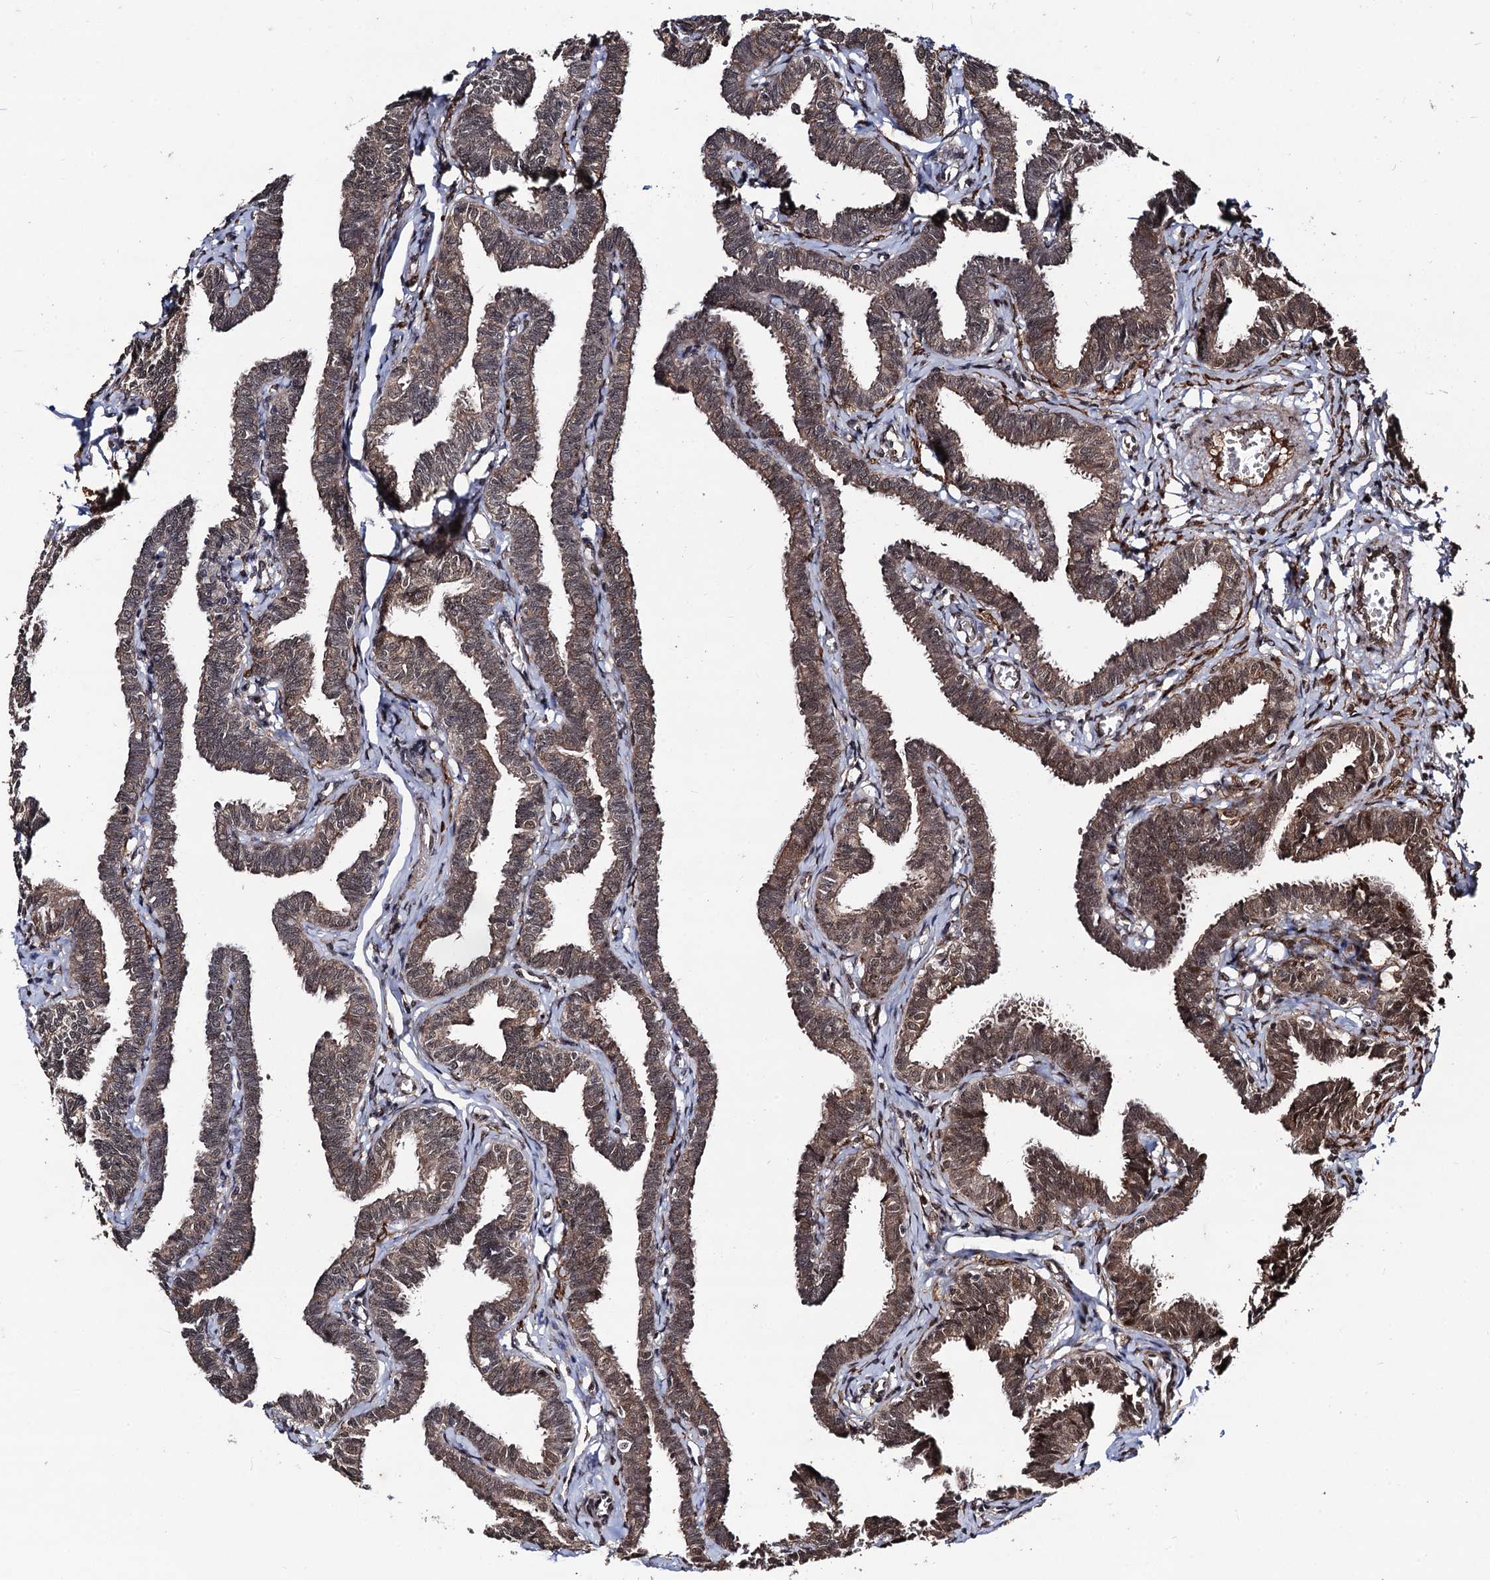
{"staining": {"intensity": "moderate", "quantity": ">75%", "location": "cytoplasmic/membranous,nuclear"}, "tissue": "fallopian tube", "cell_type": "Glandular cells", "image_type": "normal", "snomed": [{"axis": "morphology", "description": "Normal tissue, NOS"}, {"axis": "topography", "description": "Fallopian tube"}, {"axis": "topography", "description": "Ovary"}], "caption": "Brown immunohistochemical staining in benign fallopian tube displays moderate cytoplasmic/membranous,nuclear staining in approximately >75% of glandular cells. (DAB IHC with brightfield microscopy, high magnification).", "gene": "SFSWAP", "patient": {"sex": "female", "age": 23}}